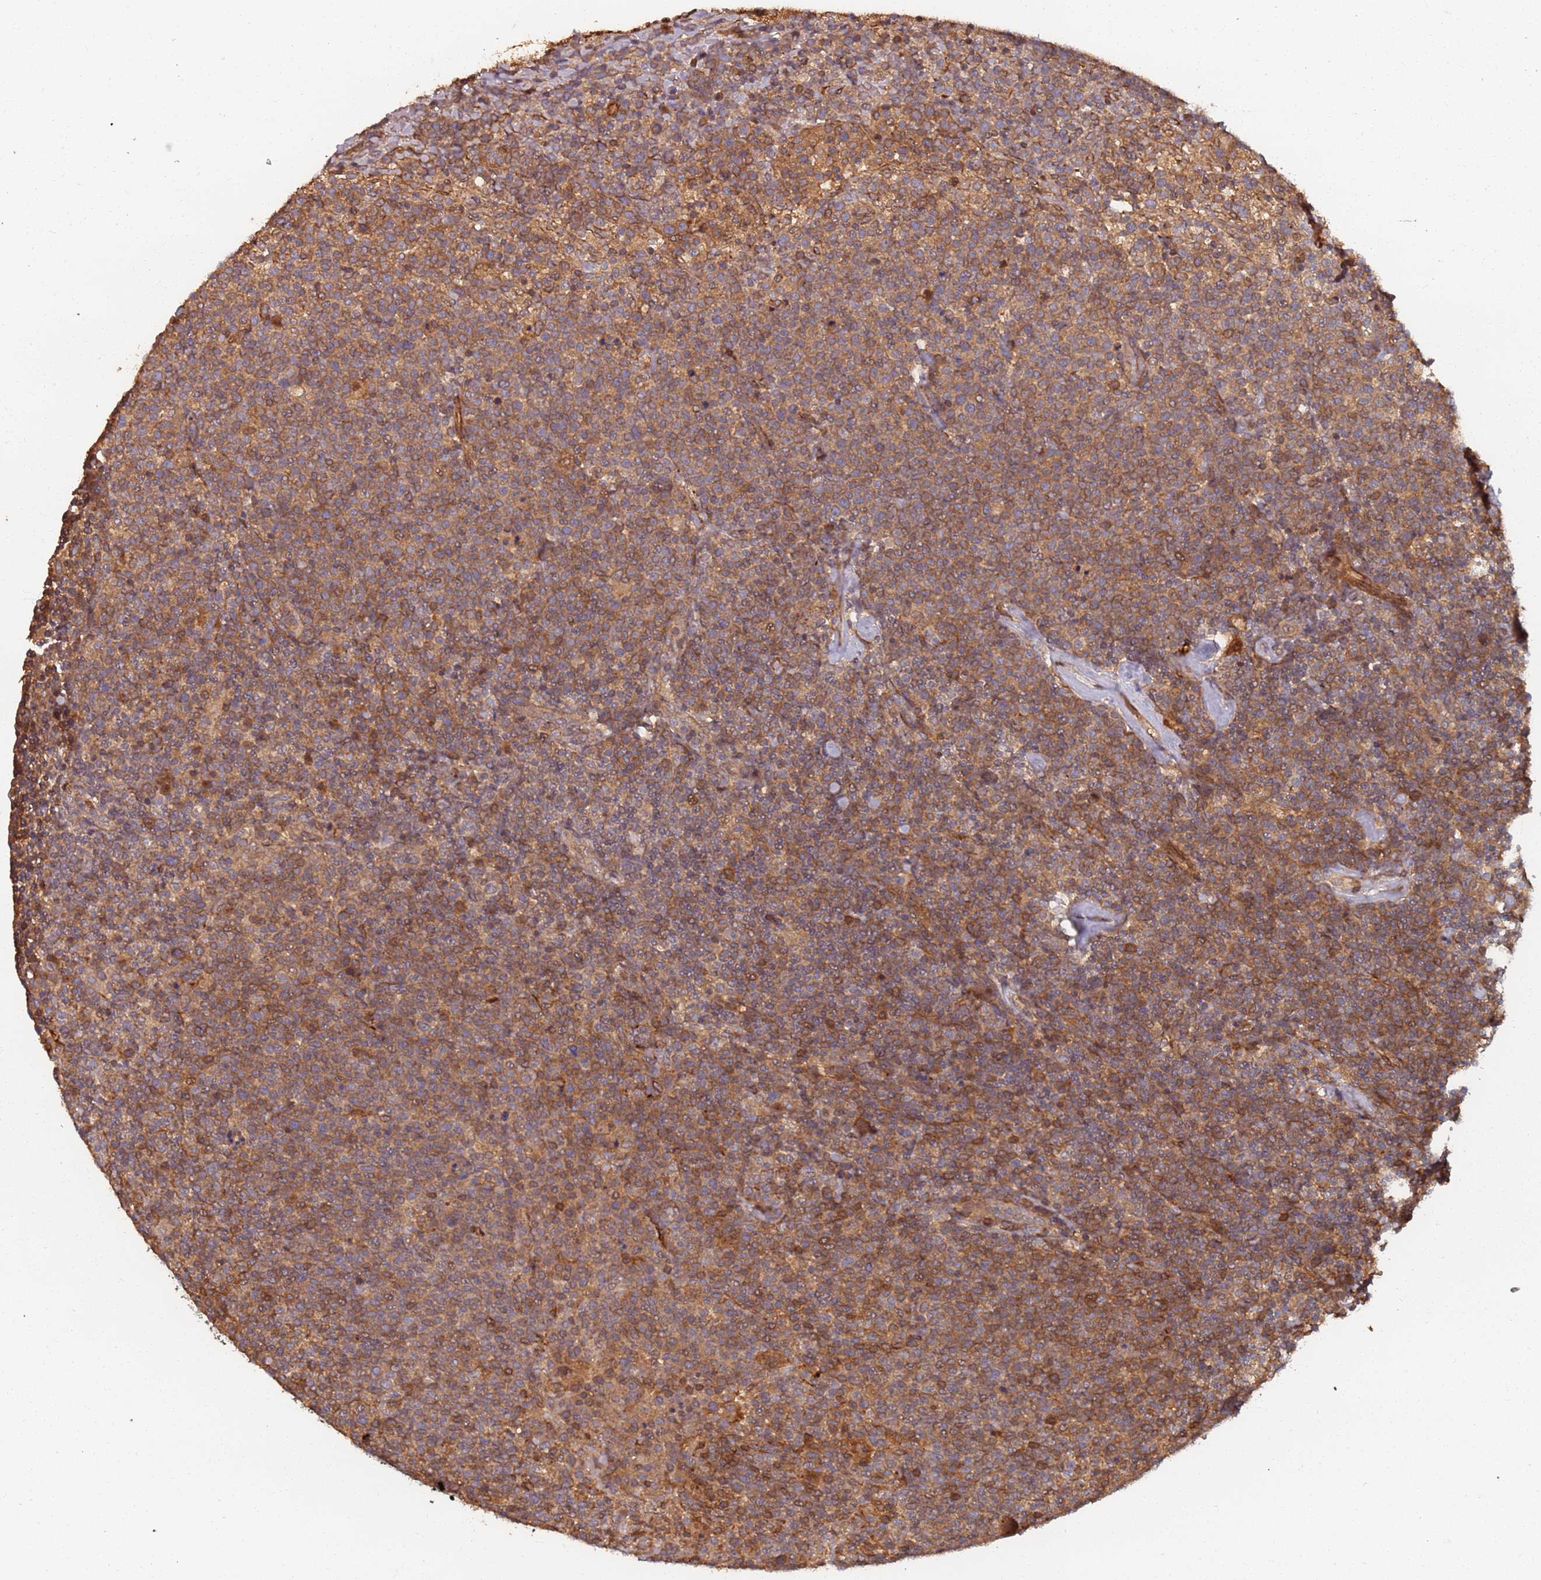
{"staining": {"intensity": "moderate", "quantity": "25%-75%", "location": "cytoplasmic/membranous,nuclear"}, "tissue": "lymphoma", "cell_type": "Tumor cells", "image_type": "cancer", "snomed": [{"axis": "morphology", "description": "Malignant lymphoma, non-Hodgkin's type, High grade"}, {"axis": "topography", "description": "Lymph node"}], "caption": "High-grade malignant lymphoma, non-Hodgkin's type was stained to show a protein in brown. There is medium levels of moderate cytoplasmic/membranous and nuclear staining in approximately 25%-75% of tumor cells.", "gene": "SDCCAG8", "patient": {"sex": "male", "age": 61}}